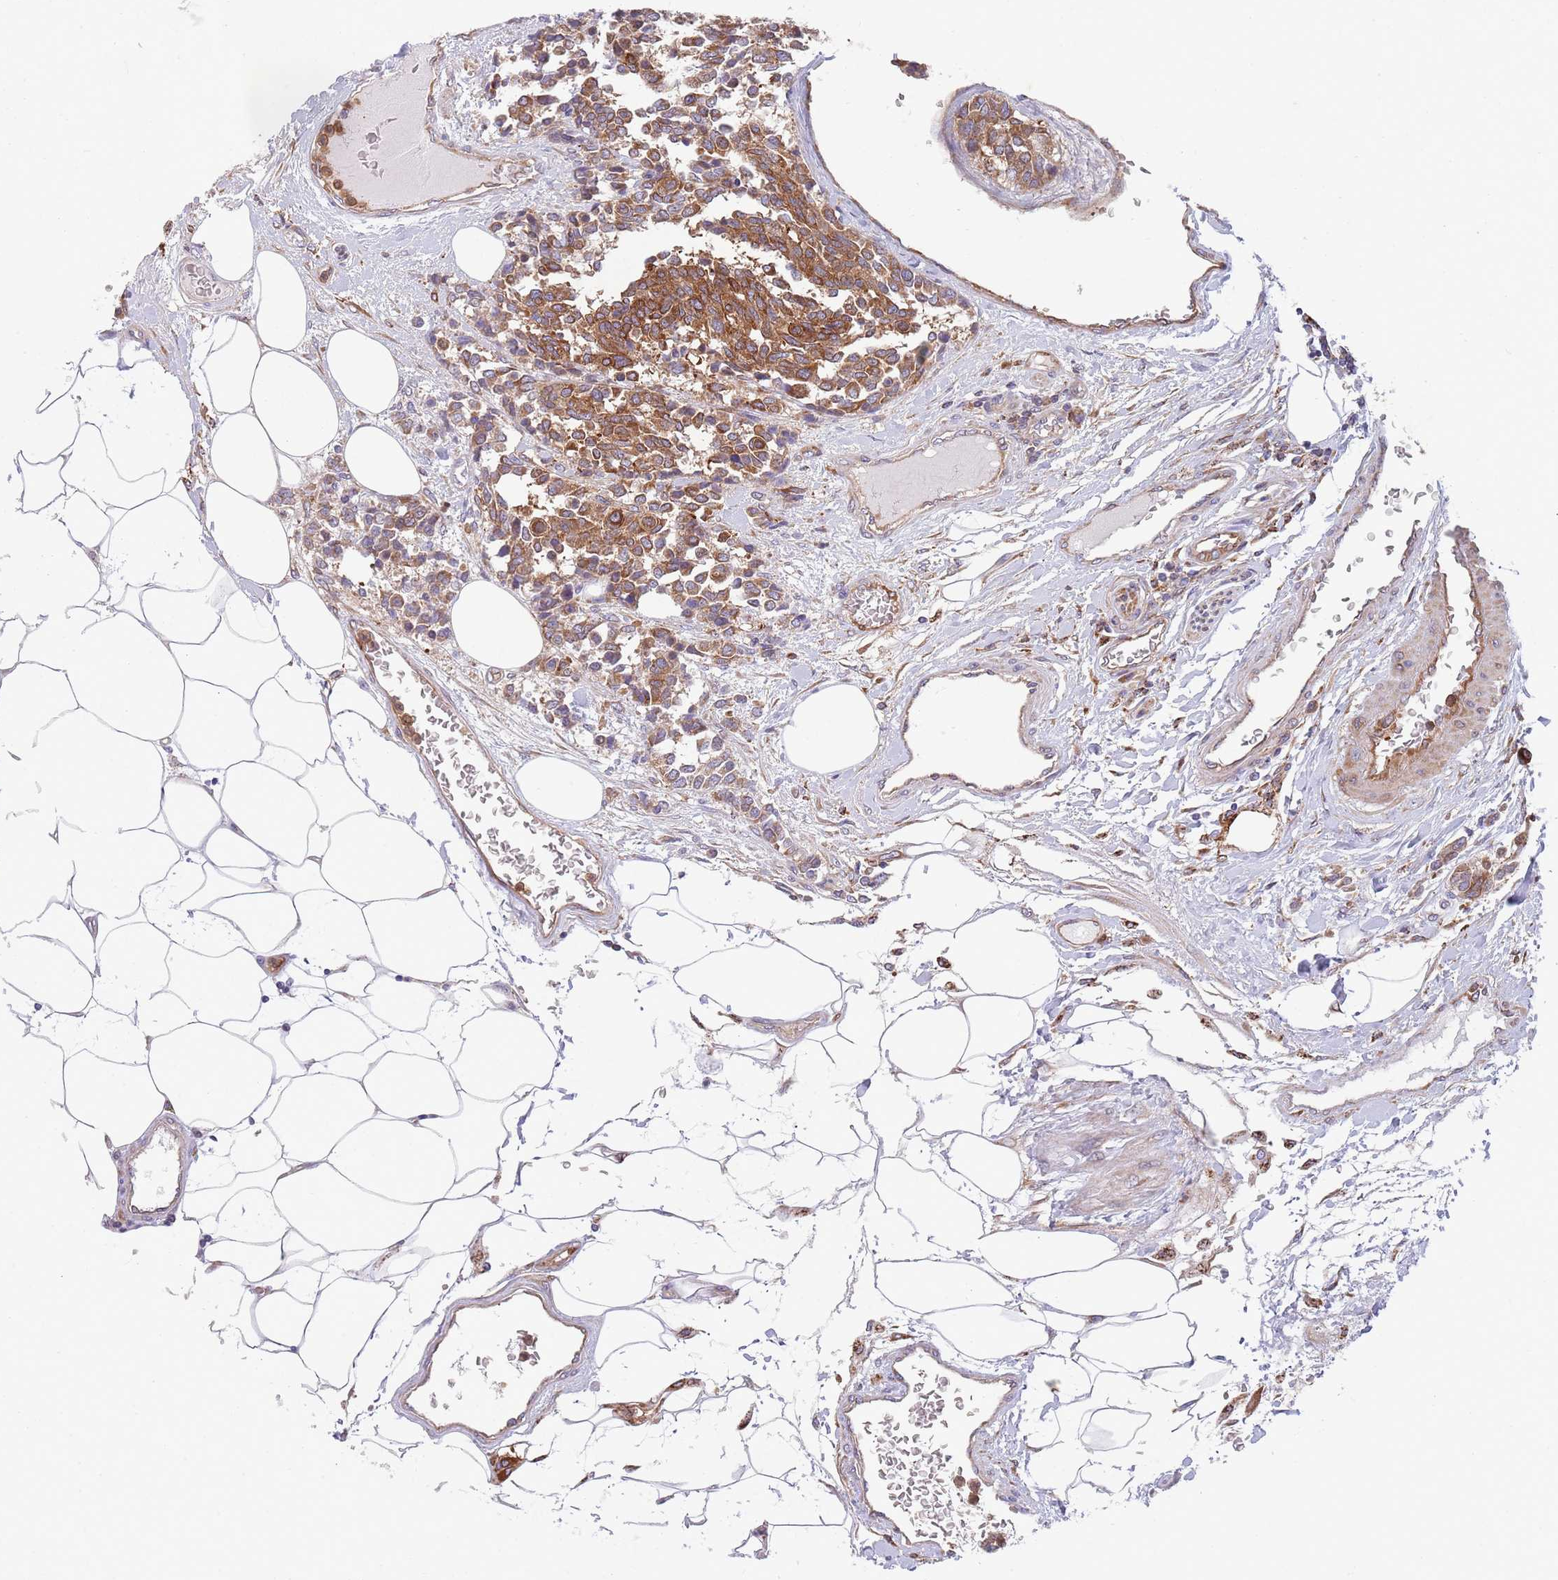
{"staining": {"intensity": "moderate", "quantity": ">75%", "location": "cytoplasmic/membranous"}, "tissue": "carcinoid", "cell_type": "Tumor cells", "image_type": "cancer", "snomed": [{"axis": "morphology", "description": "Carcinoid, malignant, NOS"}, {"axis": "topography", "description": "Pancreas"}], "caption": "Carcinoid tissue shows moderate cytoplasmic/membranous expression in about >75% of tumor cells, visualized by immunohistochemistry. (DAB (3,3'-diaminobenzidine) = brown stain, brightfield microscopy at high magnification).", "gene": "ZMYM5", "patient": {"sex": "female", "age": 54}}